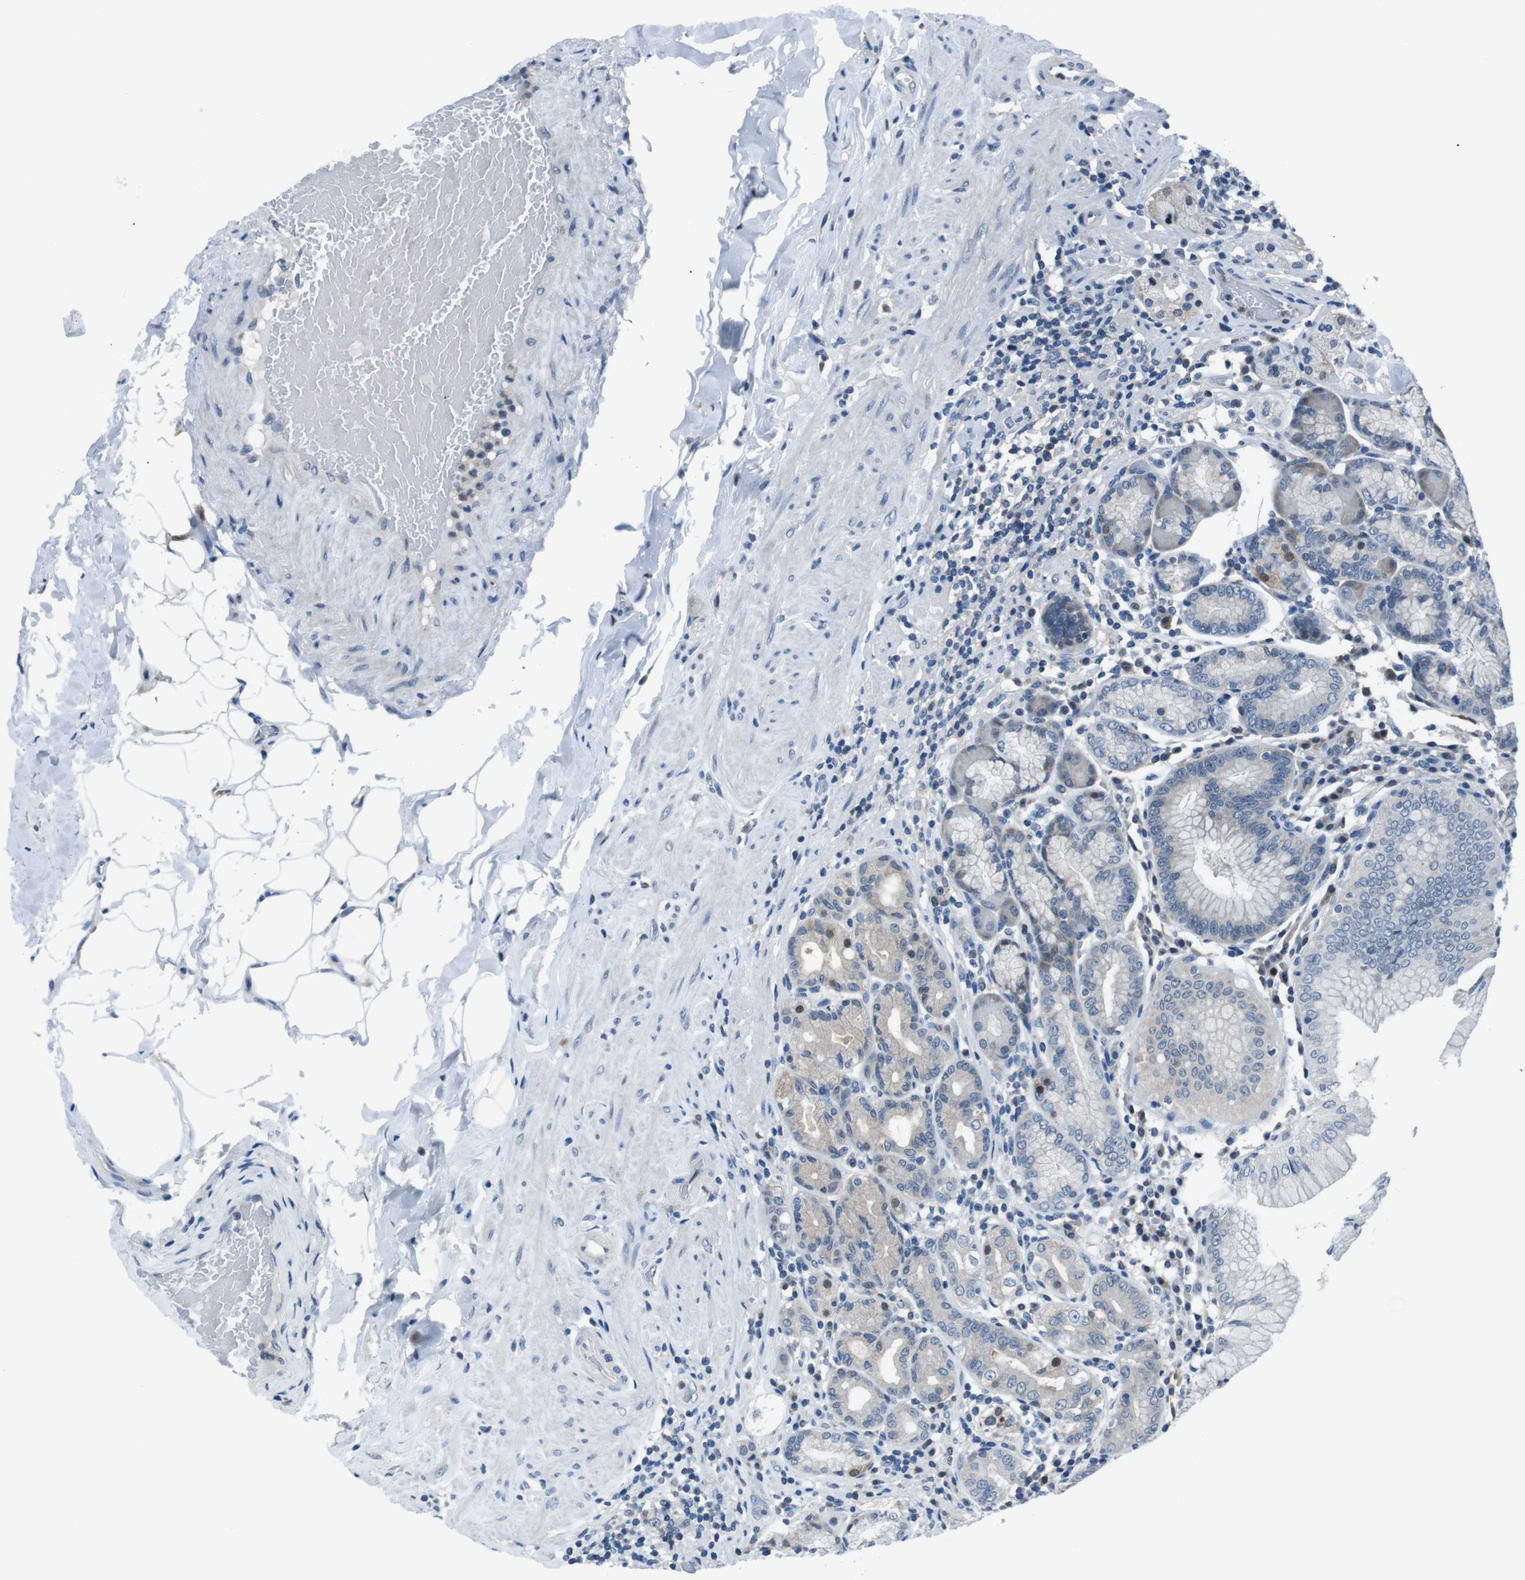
{"staining": {"intensity": "moderate", "quantity": "<25%", "location": "cytoplasmic/membranous"}, "tissue": "stomach", "cell_type": "Glandular cells", "image_type": "normal", "snomed": [{"axis": "morphology", "description": "Normal tissue, NOS"}, {"axis": "topography", "description": "Stomach, lower"}], "caption": "Protein staining displays moderate cytoplasmic/membranous positivity in about <25% of glandular cells in unremarkable stomach.", "gene": "NANOS2", "patient": {"sex": "female", "age": 76}}